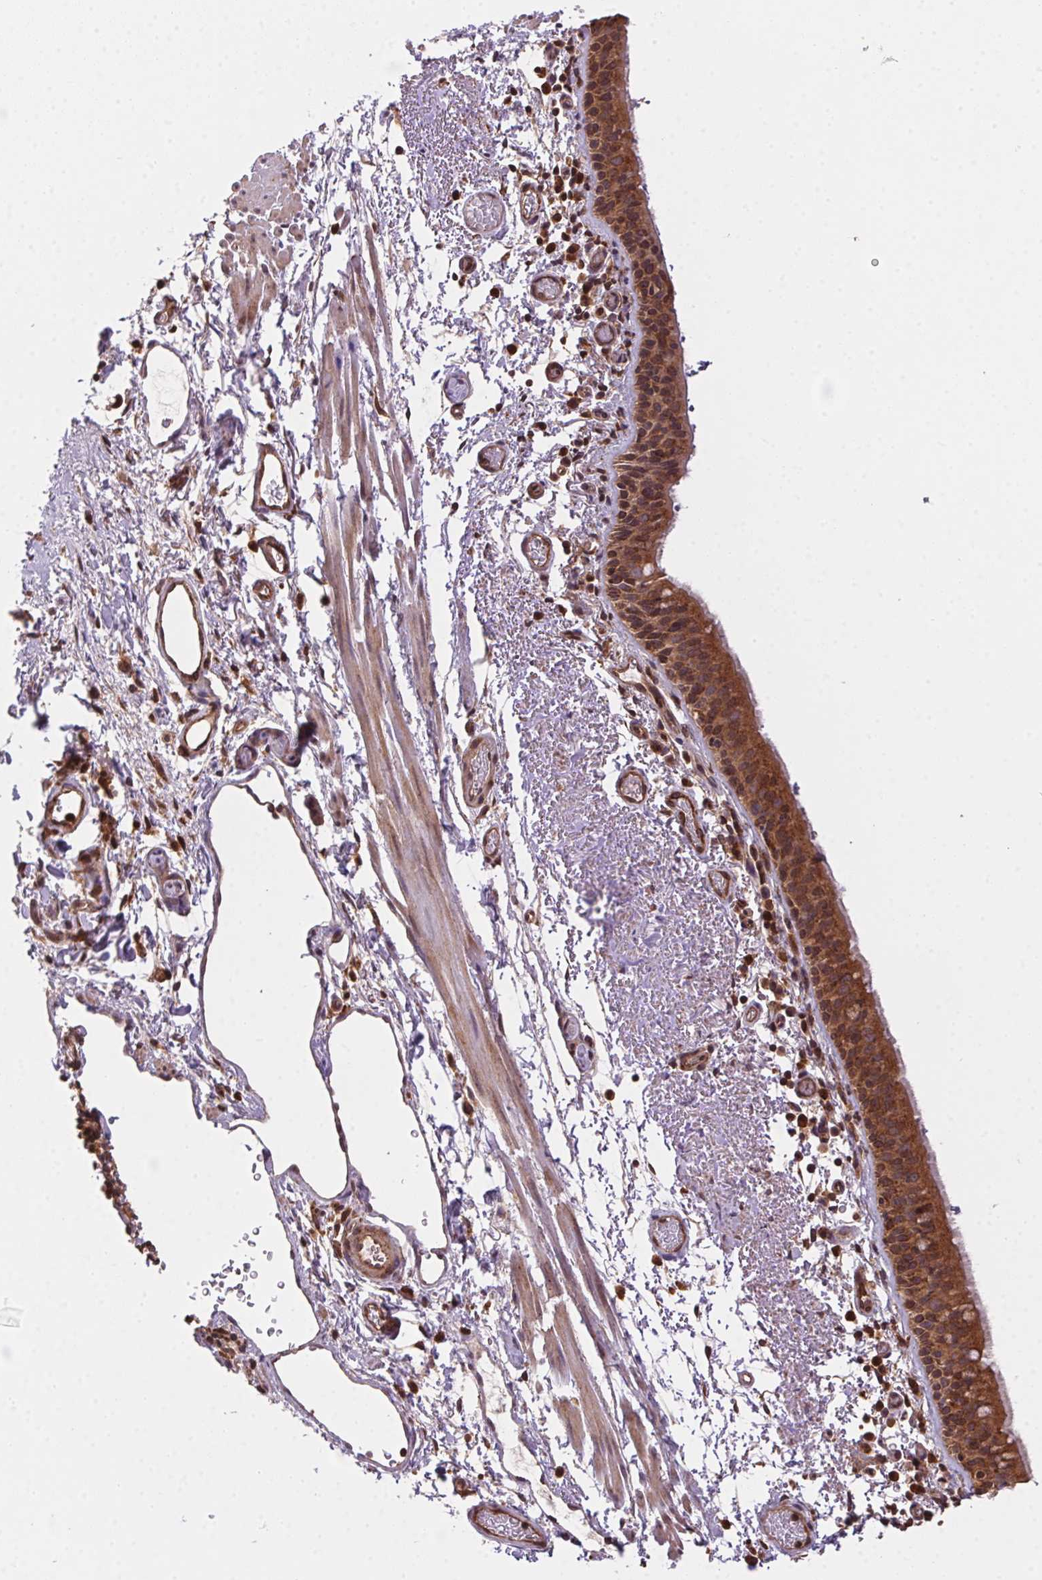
{"staining": {"intensity": "moderate", "quantity": ">75%", "location": "cytoplasmic/membranous,nuclear"}, "tissue": "bronchus", "cell_type": "Respiratory epithelial cells", "image_type": "normal", "snomed": [{"axis": "morphology", "description": "Normal tissue, NOS"}, {"axis": "morphology", "description": "Adenocarcinoma, NOS"}, {"axis": "topography", "description": "Bronchus"}], "caption": "A histopathology image showing moderate cytoplasmic/membranous,nuclear staining in about >75% of respiratory epithelial cells in unremarkable bronchus, as visualized by brown immunohistochemical staining.", "gene": "MEX3D", "patient": {"sex": "male", "age": 68}}